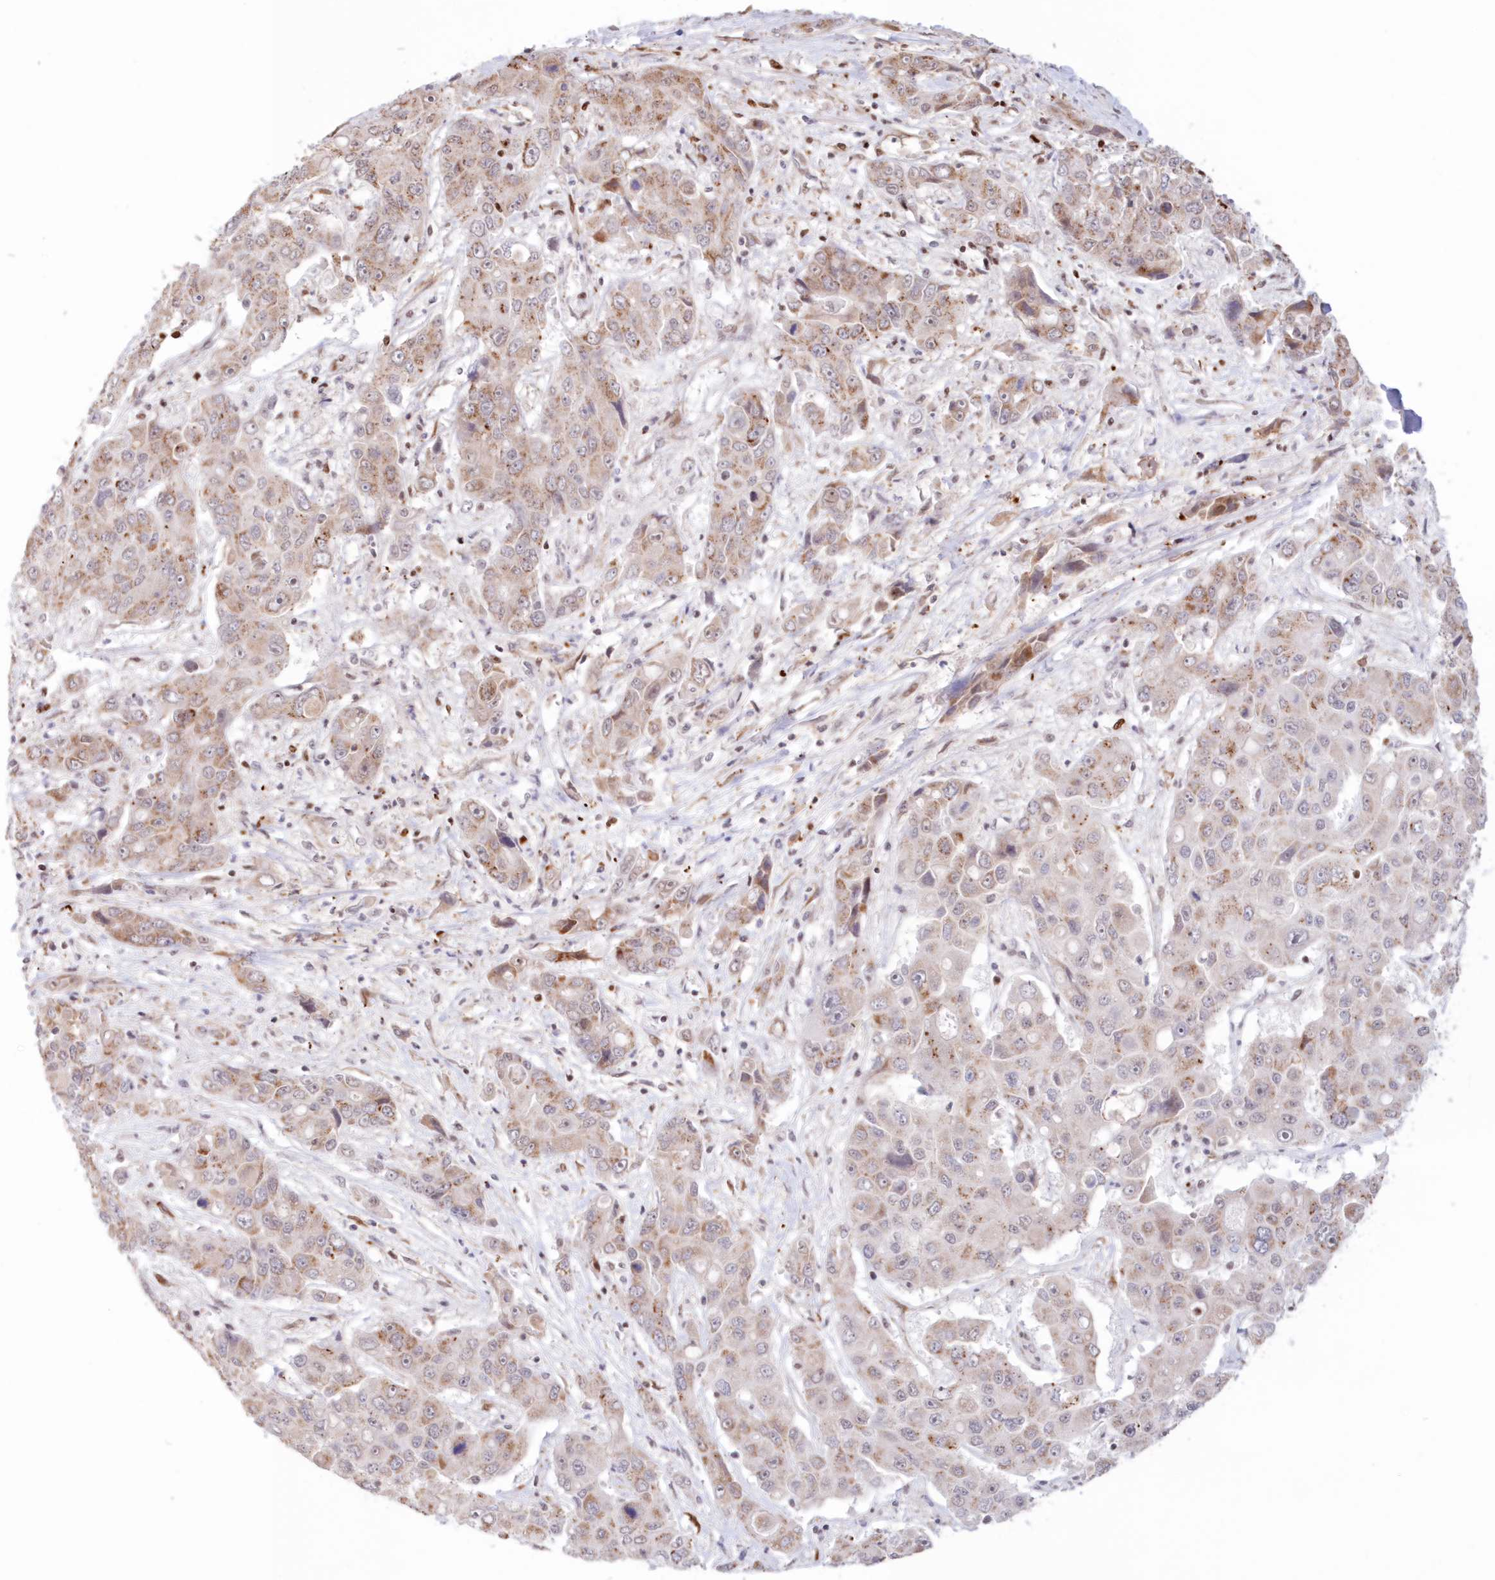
{"staining": {"intensity": "weak", "quantity": ">75%", "location": "cytoplasmic/membranous"}, "tissue": "liver cancer", "cell_type": "Tumor cells", "image_type": "cancer", "snomed": [{"axis": "morphology", "description": "Cholangiocarcinoma"}, {"axis": "topography", "description": "Liver"}], "caption": "Immunohistochemical staining of liver cancer displays low levels of weak cytoplasmic/membranous staining in about >75% of tumor cells. (IHC, brightfield microscopy, high magnification).", "gene": "POLR2B", "patient": {"sex": "male", "age": 67}}